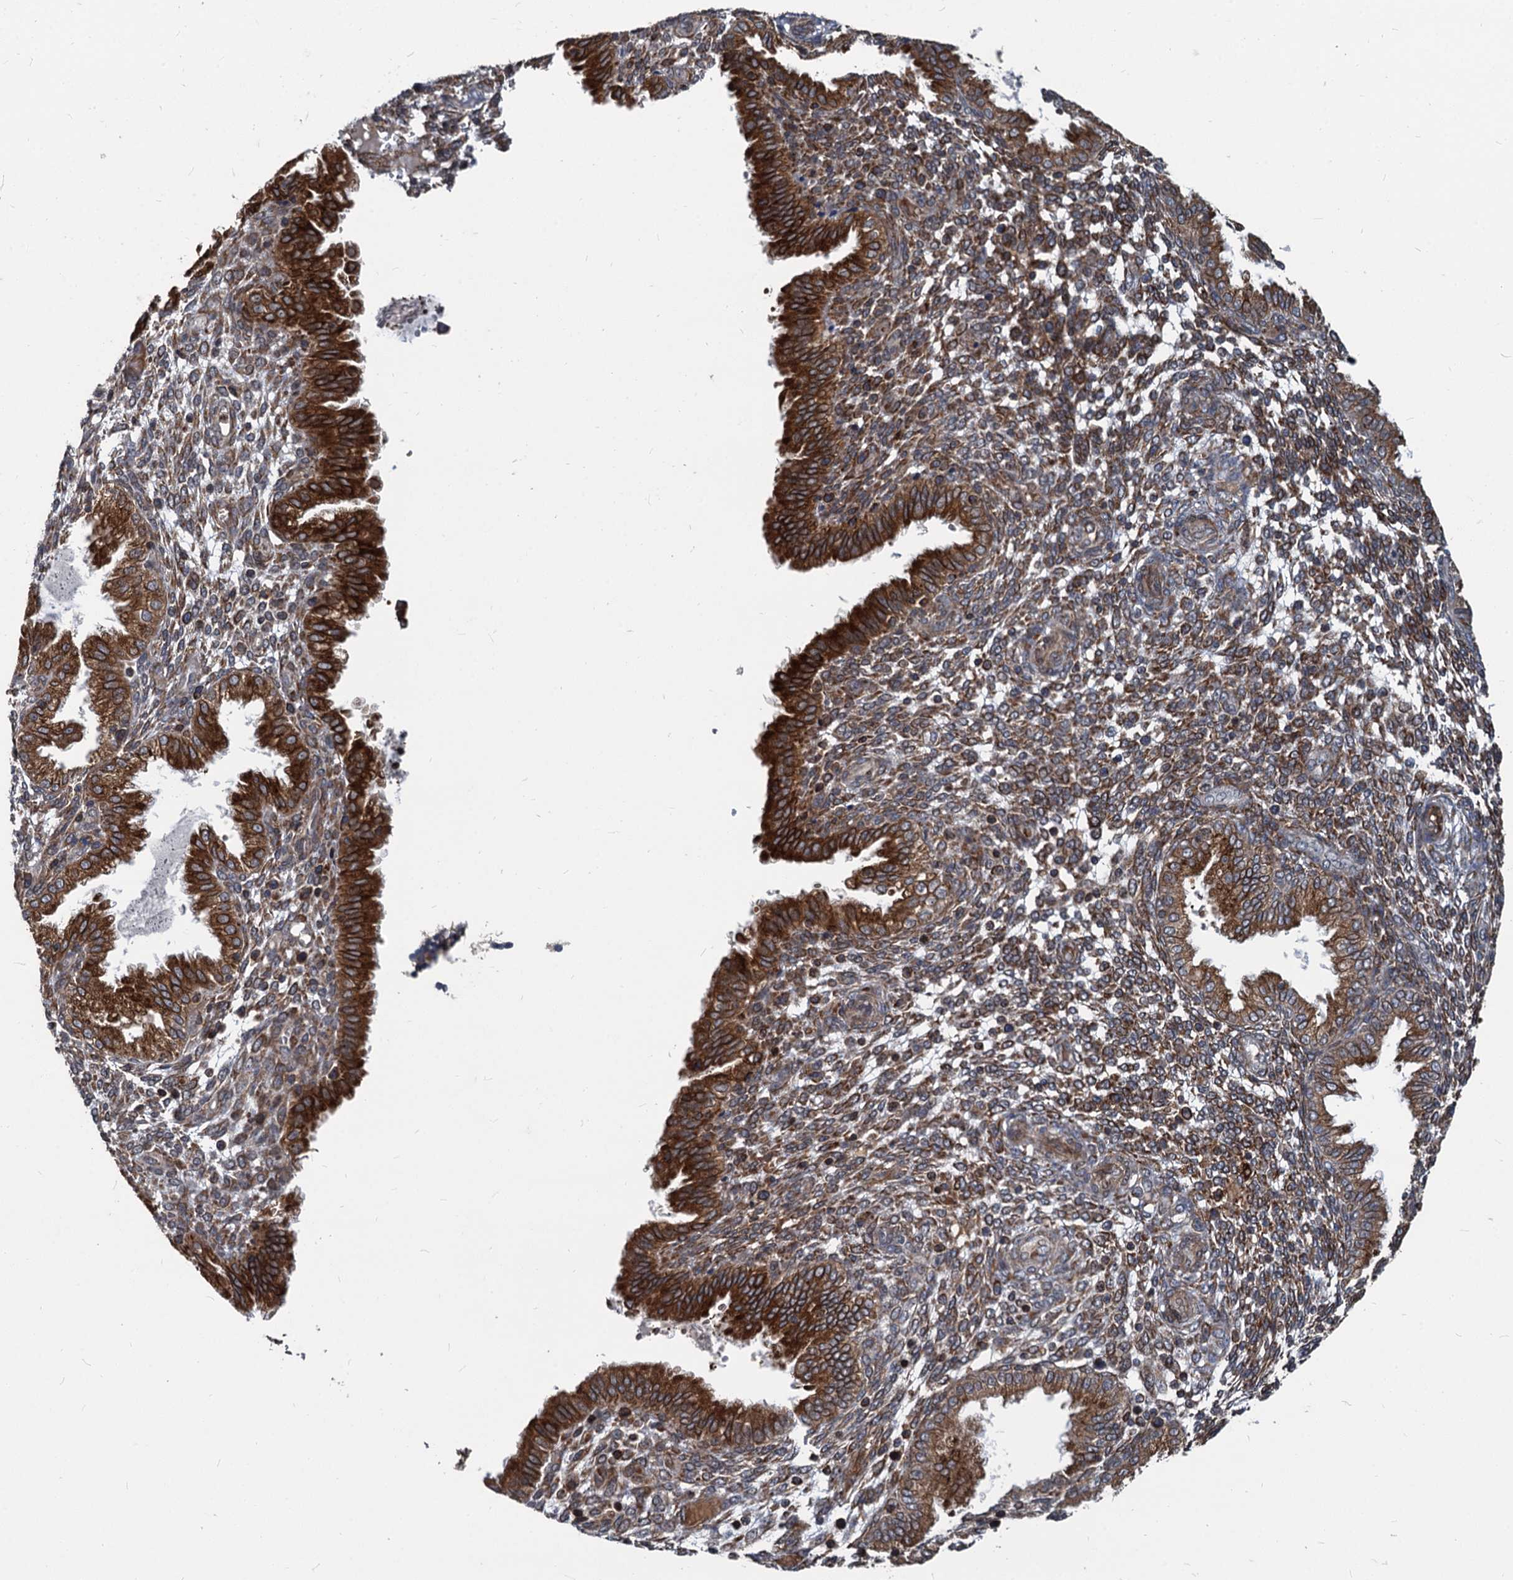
{"staining": {"intensity": "strong", "quantity": ">75%", "location": "cytoplasmic/membranous"}, "tissue": "endometrium", "cell_type": "Cells in endometrial stroma", "image_type": "normal", "snomed": [{"axis": "morphology", "description": "Normal tissue, NOS"}, {"axis": "topography", "description": "Endometrium"}], "caption": "Immunohistochemical staining of unremarkable human endometrium shows >75% levels of strong cytoplasmic/membranous protein expression in about >75% of cells in endometrial stroma. Nuclei are stained in blue.", "gene": "STIM1", "patient": {"sex": "female", "age": 33}}